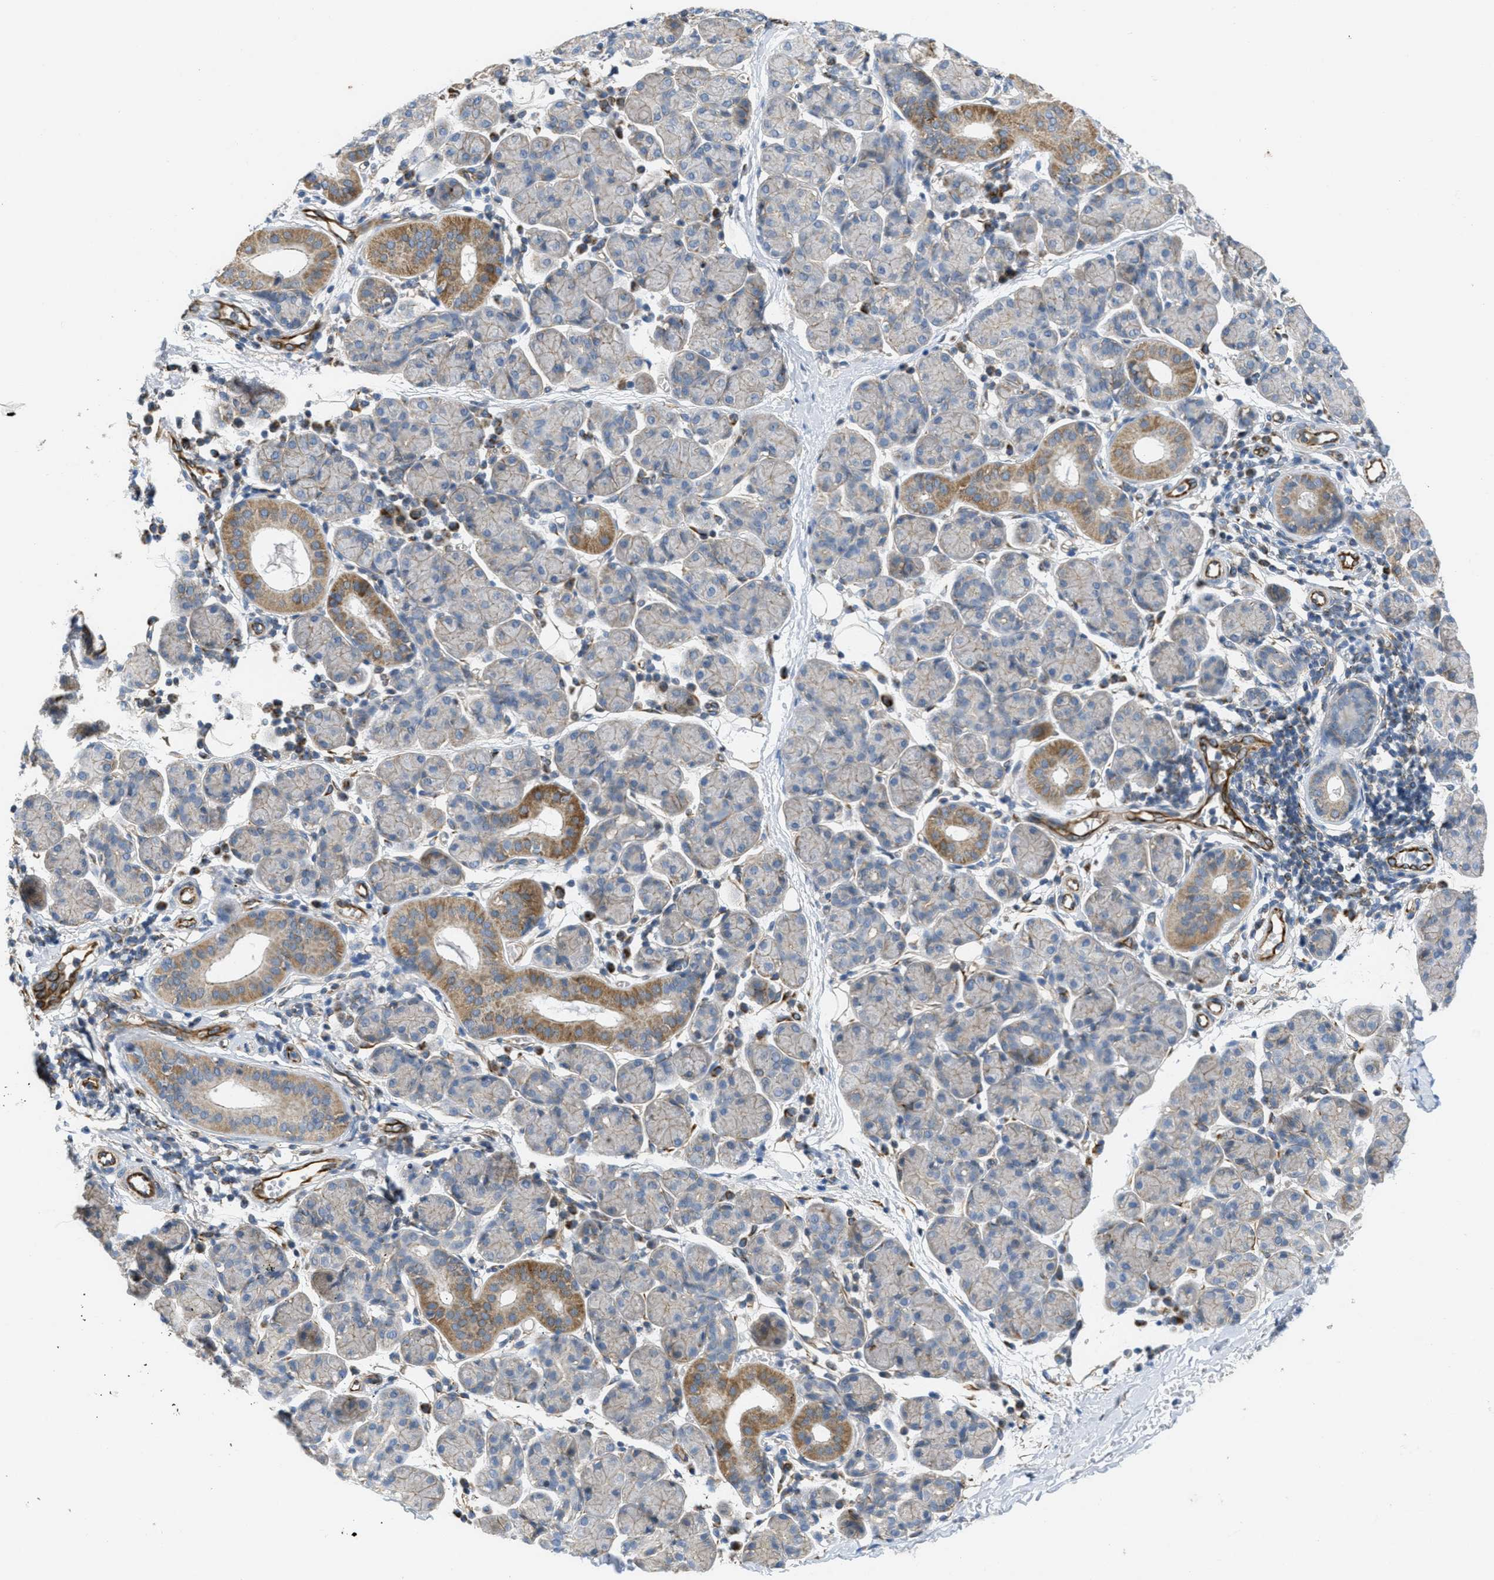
{"staining": {"intensity": "moderate", "quantity": "<25%", "location": "cytoplasmic/membranous"}, "tissue": "salivary gland", "cell_type": "Glandular cells", "image_type": "normal", "snomed": [{"axis": "morphology", "description": "Normal tissue, NOS"}, {"axis": "morphology", "description": "Inflammation, NOS"}, {"axis": "topography", "description": "Lymph node"}, {"axis": "topography", "description": "Salivary gland"}], "caption": "Protein expression analysis of normal salivary gland demonstrates moderate cytoplasmic/membranous staining in about <25% of glandular cells. (Brightfield microscopy of DAB IHC at high magnification).", "gene": "BTN3A1", "patient": {"sex": "male", "age": 3}}